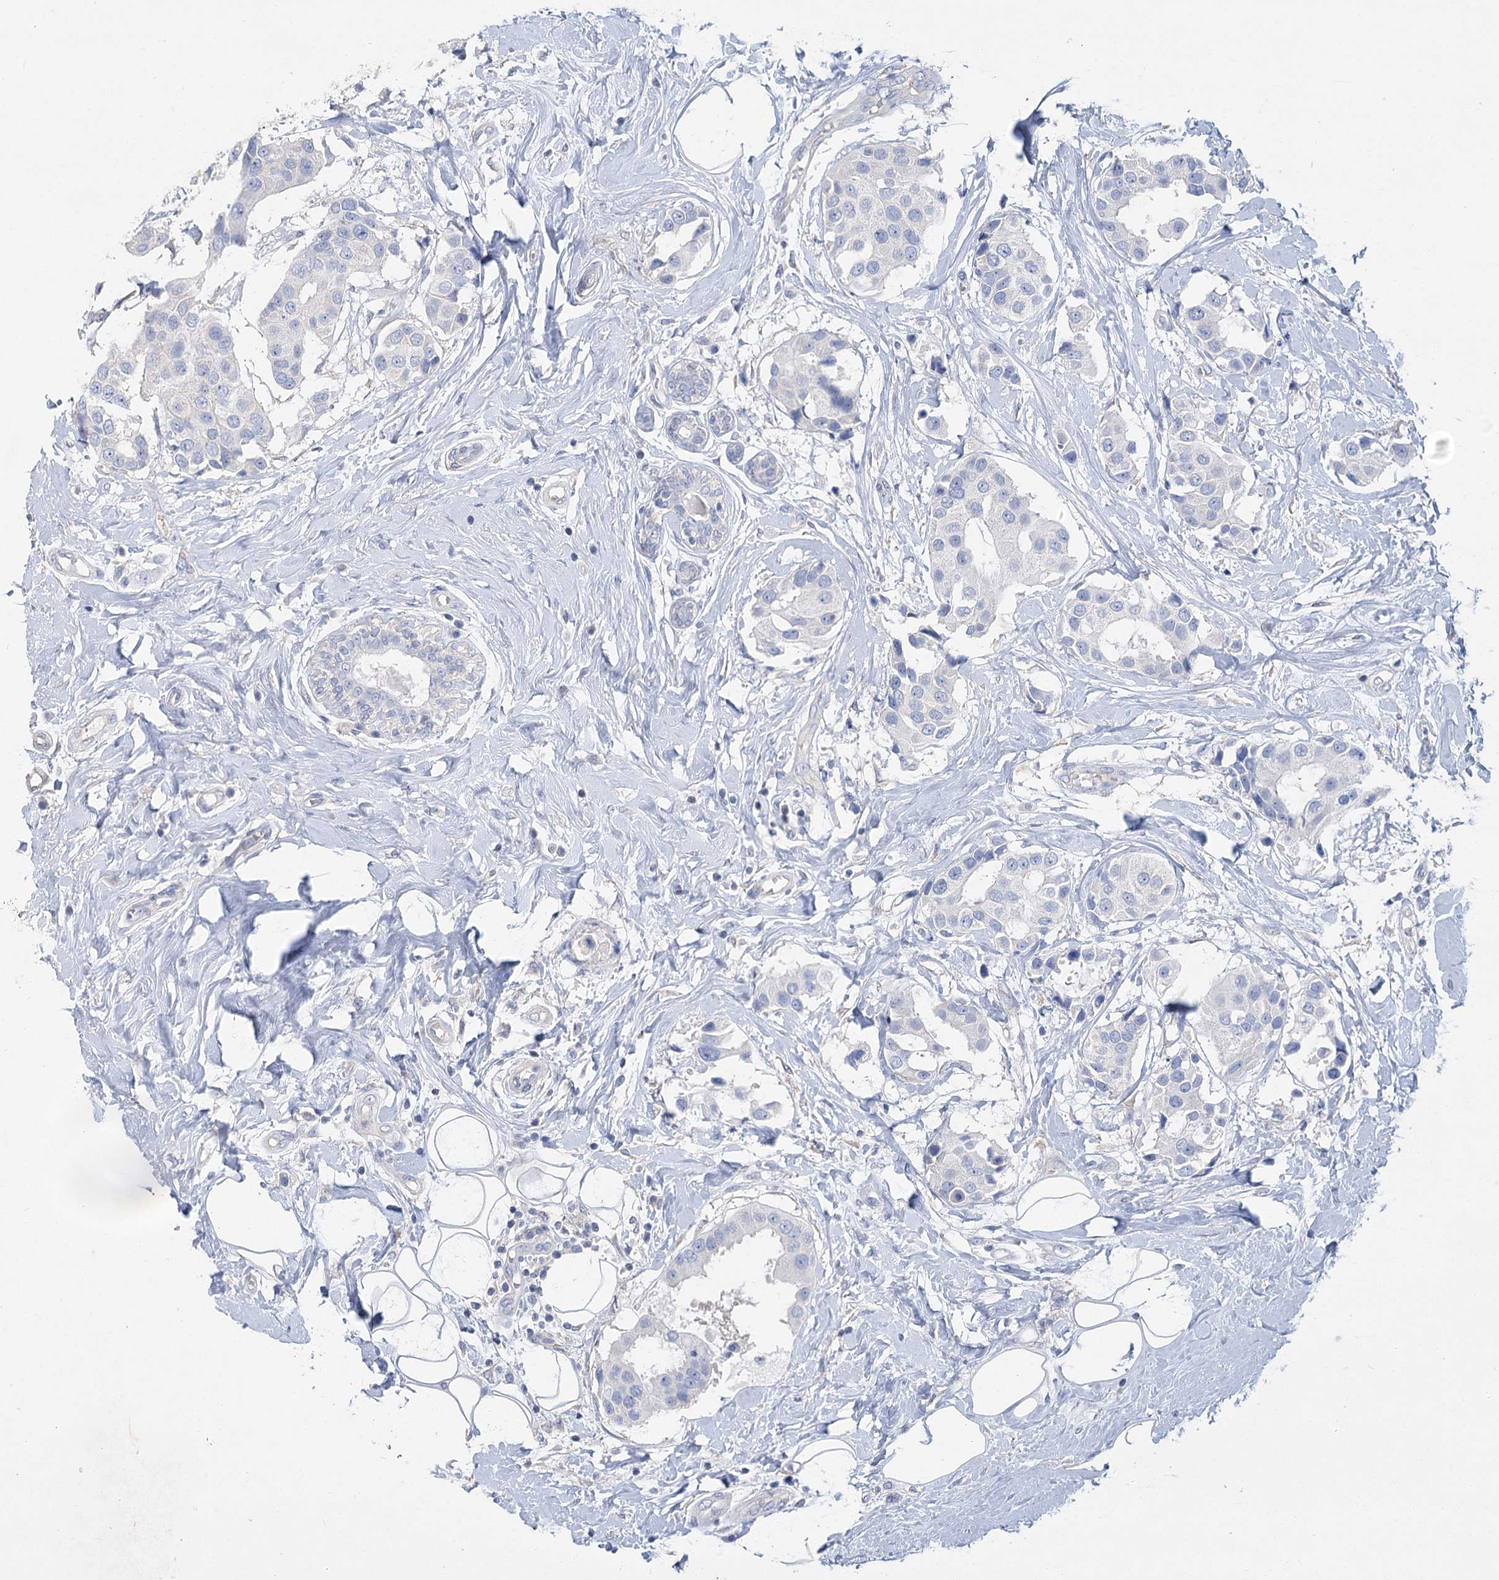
{"staining": {"intensity": "negative", "quantity": "none", "location": "none"}, "tissue": "breast cancer", "cell_type": "Tumor cells", "image_type": "cancer", "snomed": [{"axis": "morphology", "description": "Normal tissue, NOS"}, {"axis": "morphology", "description": "Duct carcinoma"}, {"axis": "topography", "description": "Breast"}], "caption": "The immunohistochemistry image has no significant staining in tumor cells of breast invasive ductal carcinoma tissue. Brightfield microscopy of IHC stained with DAB (3,3'-diaminobenzidine) (brown) and hematoxylin (blue), captured at high magnification.", "gene": "SLC9A3", "patient": {"sex": "female", "age": 39}}